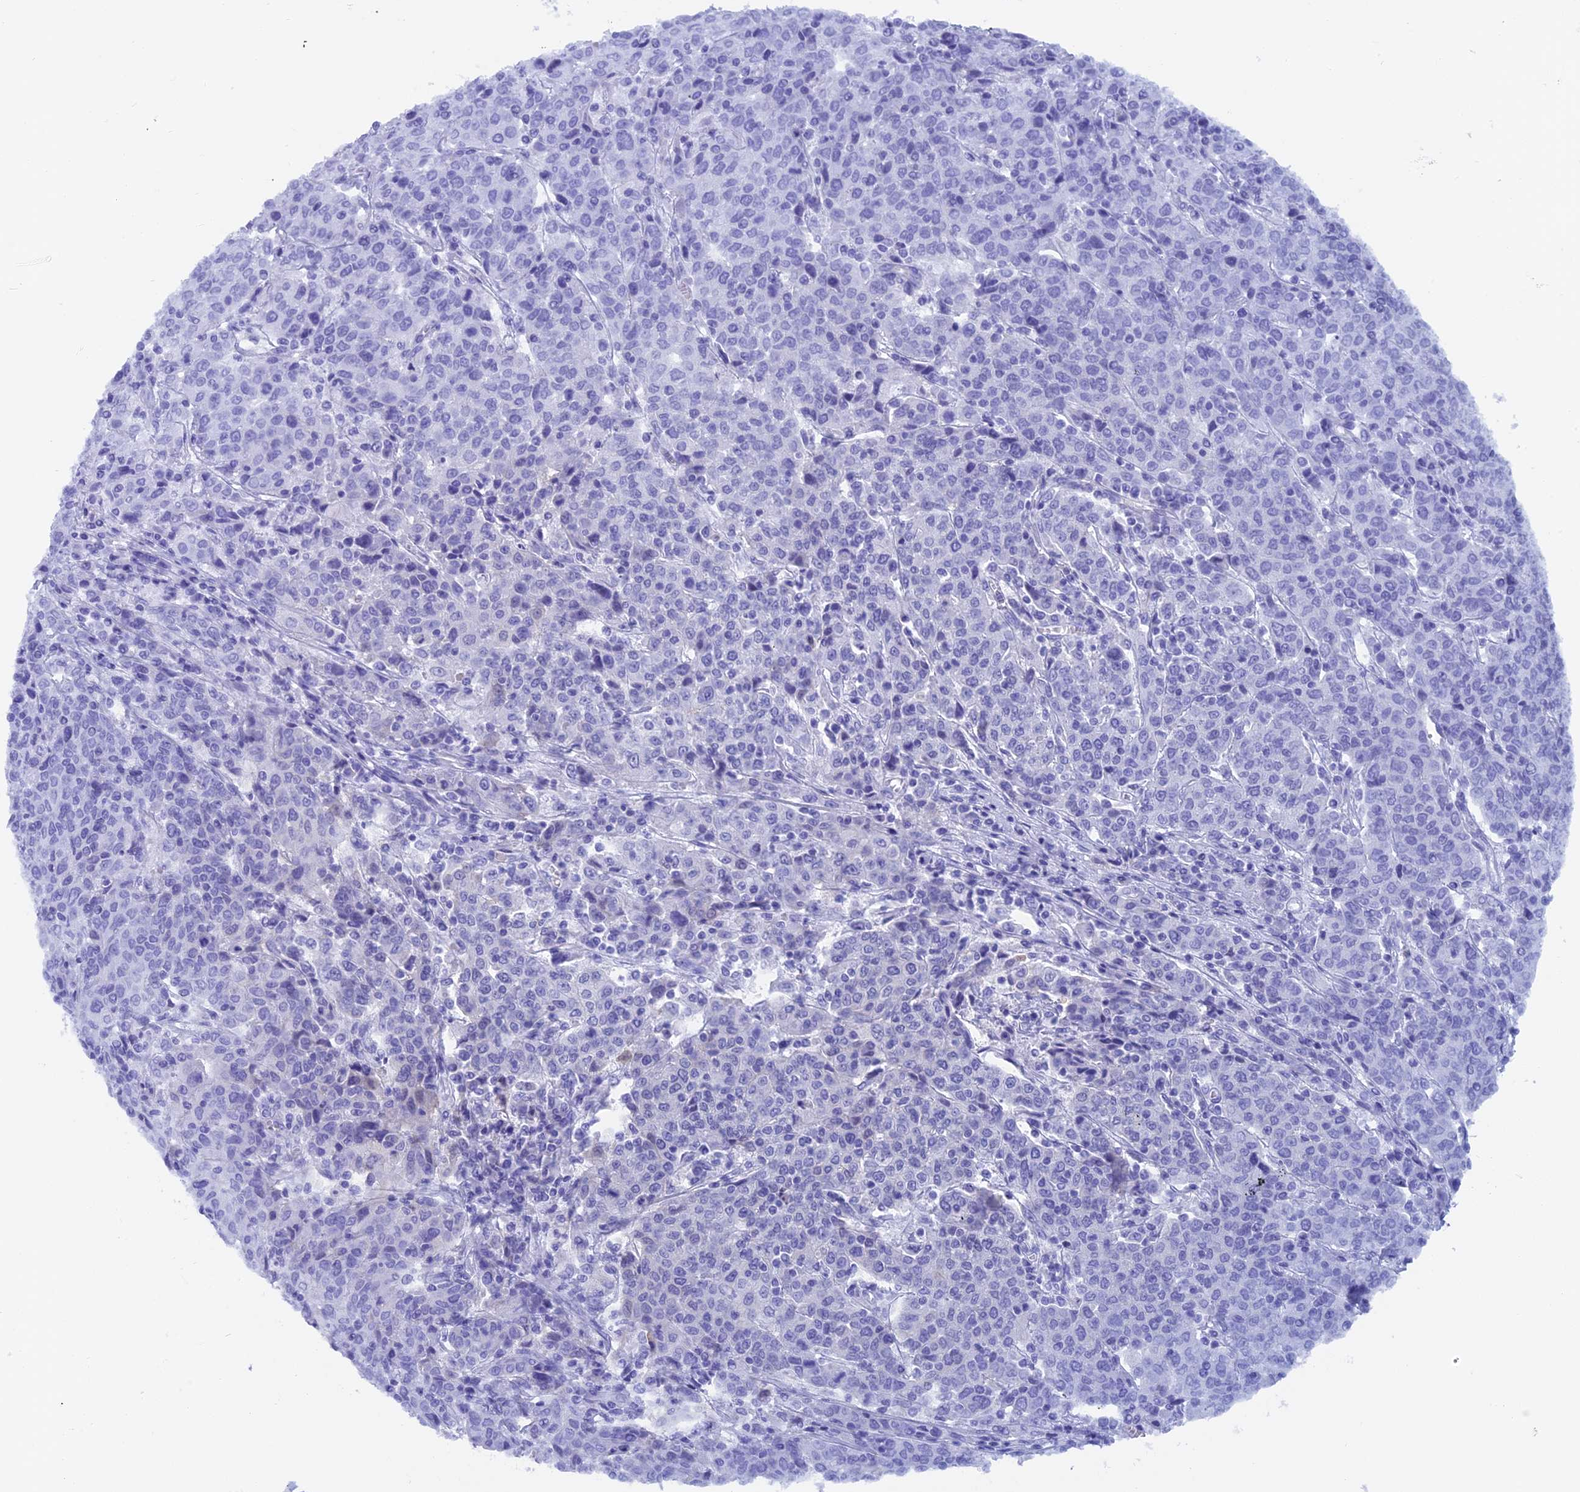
{"staining": {"intensity": "negative", "quantity": "none", "location": "none"}, "tissue": "cervical cancer", "cell_type": "Tumor cells", "image_type": "cancer", "snomed": [{"axis": "morphology", "description": "Squamous cell carcinoma, NOS"}, {"axis": "topography", "description": "Cervix"}], "caption": "Immunohistochemical staining of human cervical squamous cell carcinoma reveals no significant positivity in tumor cells.", "gene": "CAPS", "patient": {"sex": "female", "age": 67}}